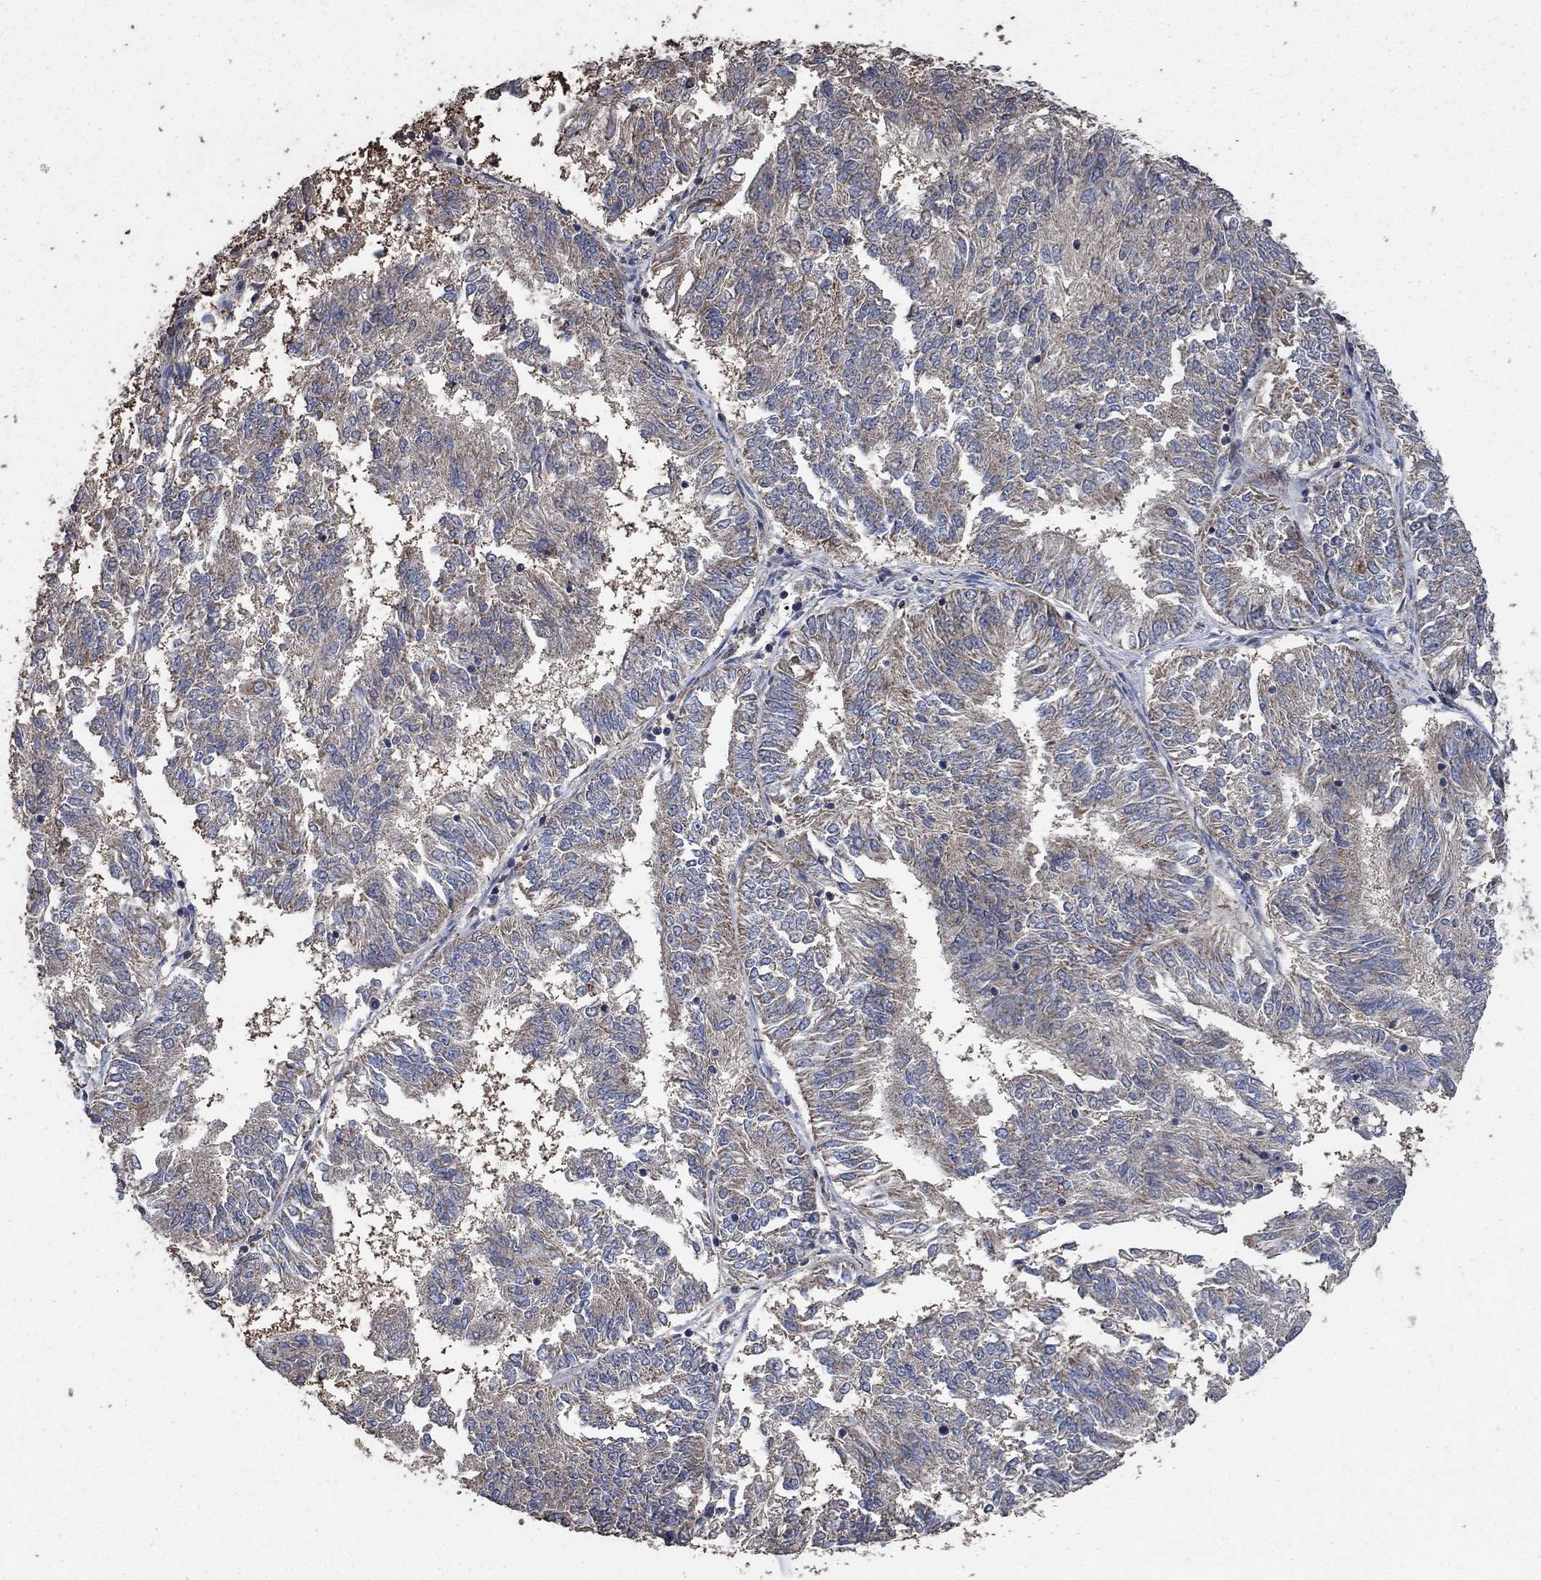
{"staining": {"intensity": "weak", "quantity": "25%-75%", "location": "cytoplasmic/membranous"}, "tissue": "endometrial cancer", "cell_type": "Tumor cells", "image_type": "cancer", "snomed": [{"axis": "morphology", "description": "Adenocarcinoma, NOS"}, {"axis": "topography", "description": "Endometrium"}], "caption": "Immunohistochemistry (IHC) image of human endometrial adenocarcinoma stained for a protein (brown), which reveals low levels of weak cytoplasmic/membranous staining in approximately 25%-75% of tumor cells.", "gene": "MRPS24", "patient": {"sex": "female", "age": 58}}